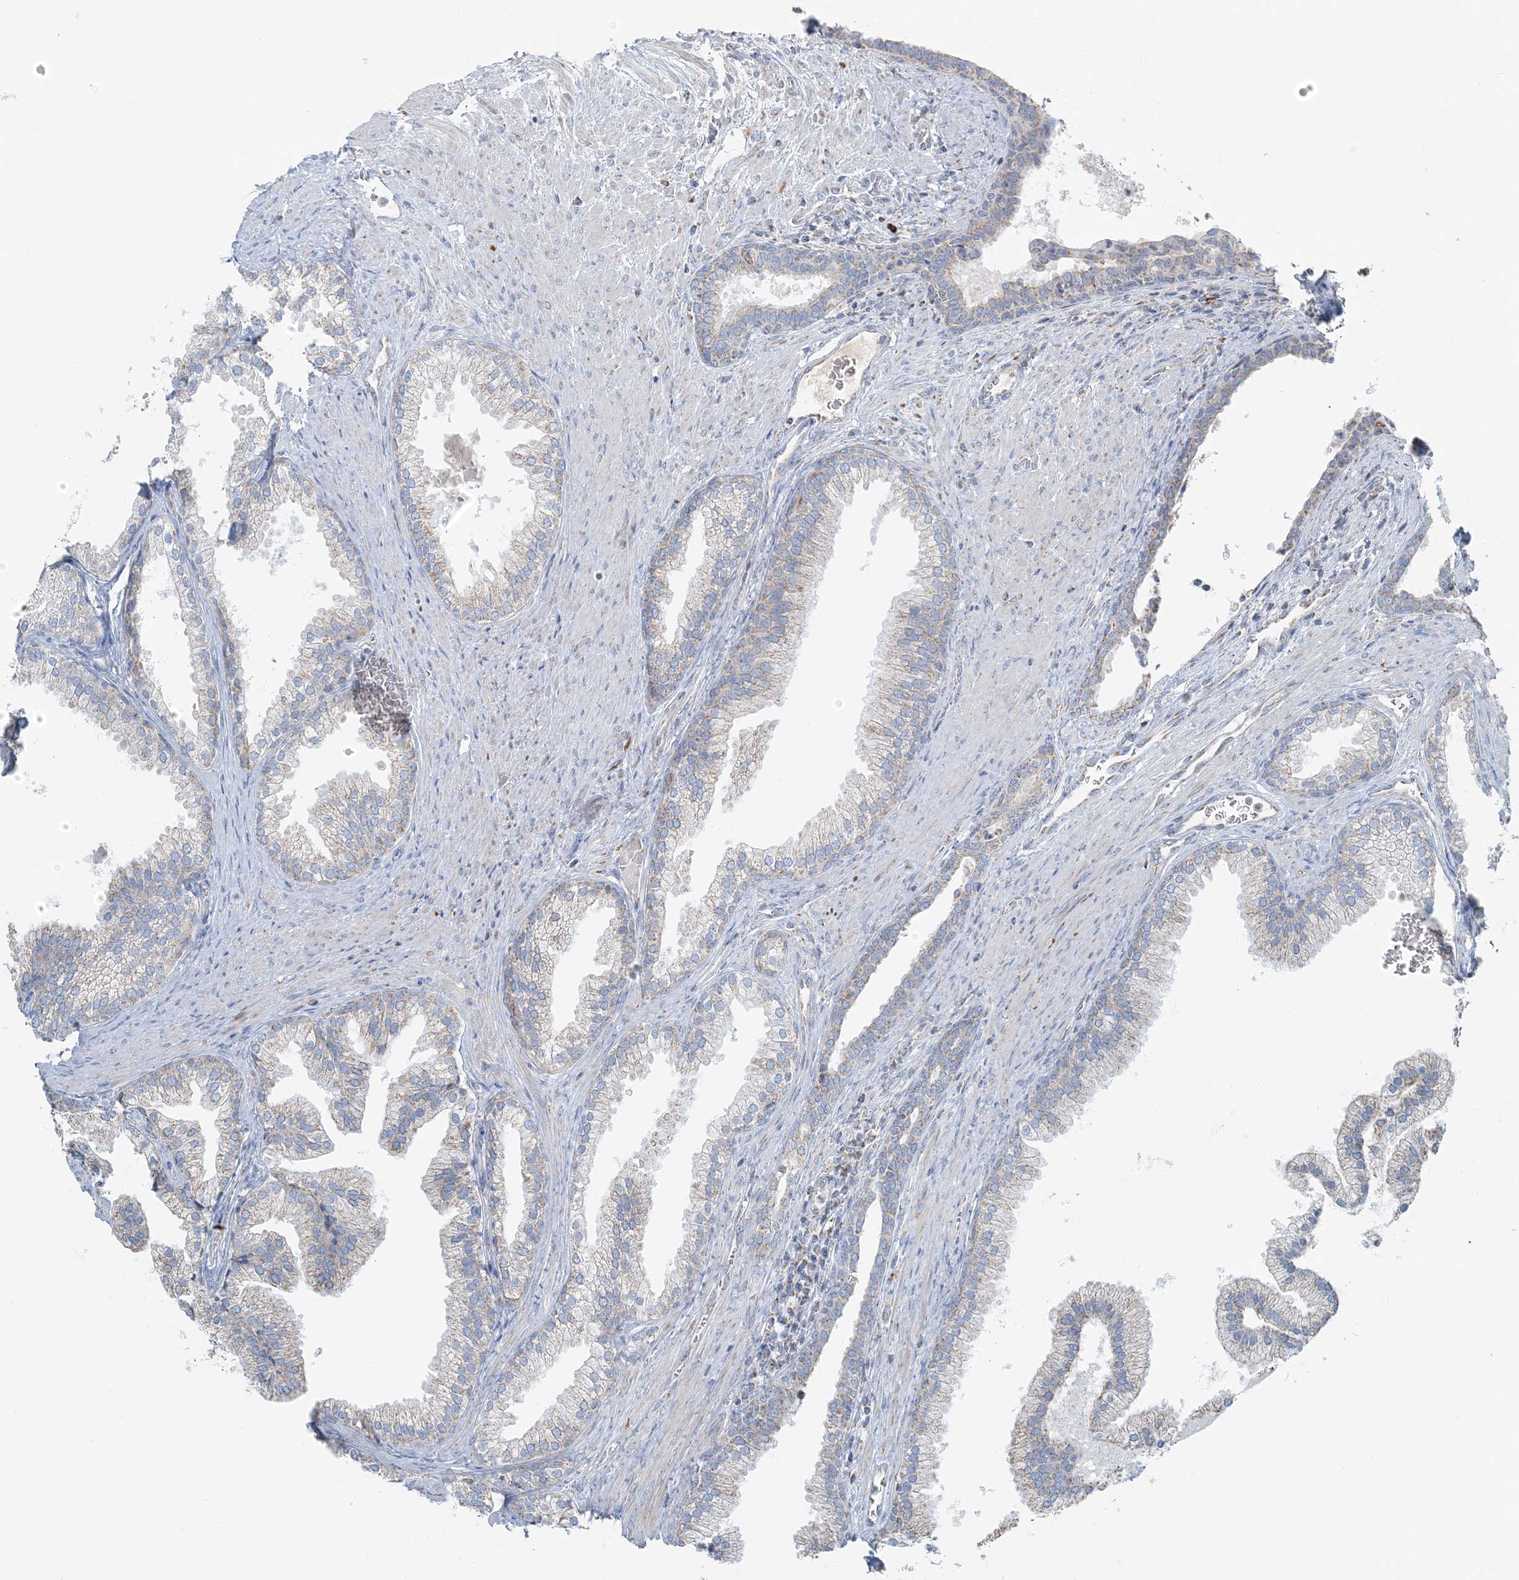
{"staining": {"intensity": "weak", "quantity": "25%-75%", "location": "cytoplasmic/membranous"}, "tissue": "prostate", "cell_type": "Glandular cells", "image_type": "normal", "snomed": [{"axis": "morphology", "description": "Normal tissue, NOS"}, {"axis": "topography", "description": "Prostate"}], "caption": "High-magnification brightfield microscopy of unremarkable prostate stained with DAB (brown) and counterstained with hematoxylin (blue). glandular cells exhibit weak cytoplasmic/membranous staining is identified in about25%-75% of cells. (DAB (3,3'-diaminobenzidine) IHC with brightfield microscopy, high magnification).", "gene": "SLC22A16", "patient": {"sex": "male", "age": 76}}